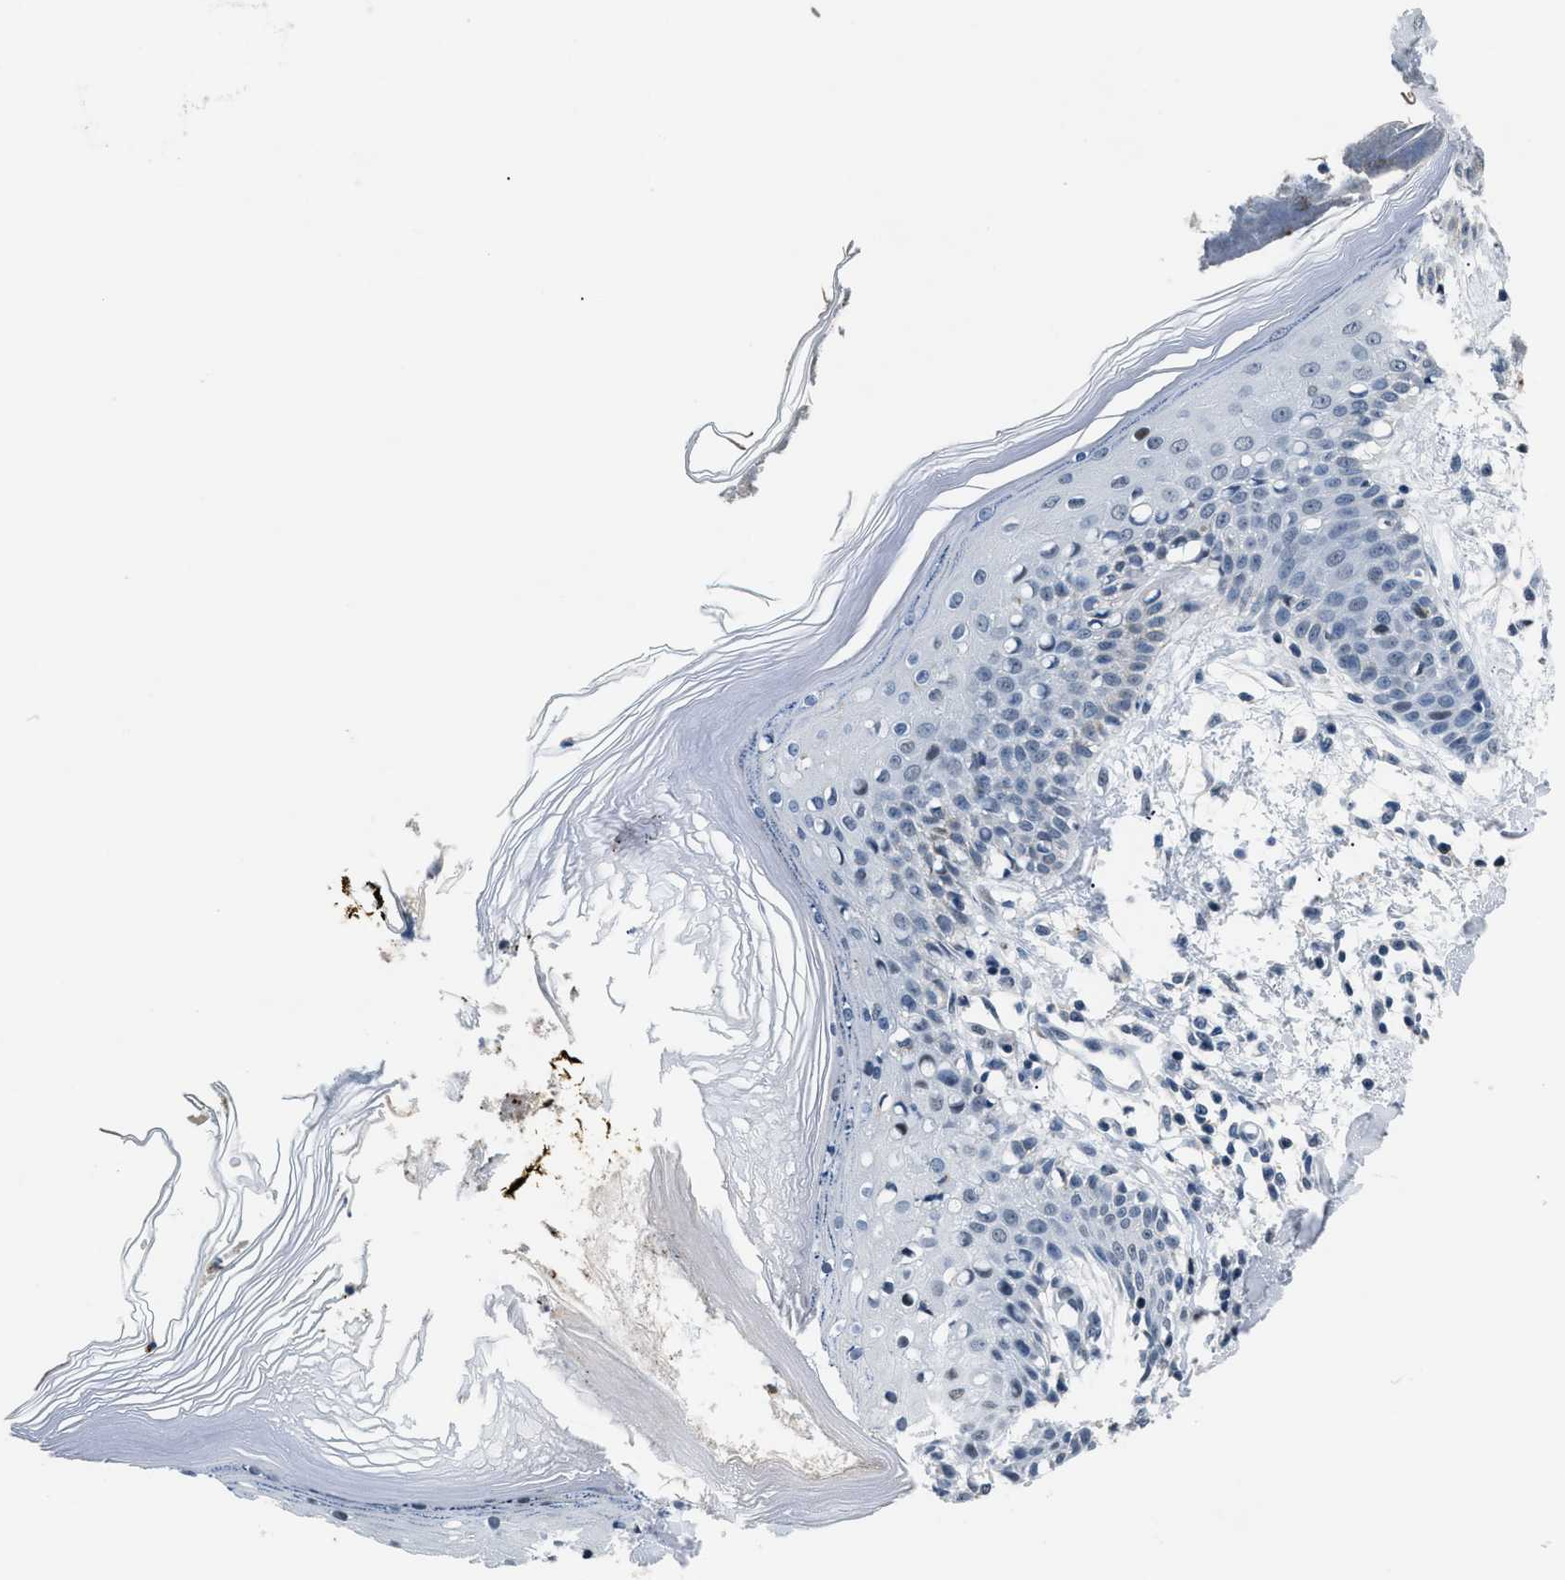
{"staining": {"intensity": "negative", "quantity": "none", "location": "none"}, "tissue": "skin", "cell_type": "Fibroblasts", "image_type": "normal", "snomed": [{"axis": "morphology", "description": "Normal tissue, NOS"}, {"axis": "topography", "description": "Skin"}], "caption": "This is an IHC histopathology image of normal human skin. There is no expression in fibroblasts.", "gene": "KCNC3", "patient": {"sex": "male", "age": 53}}